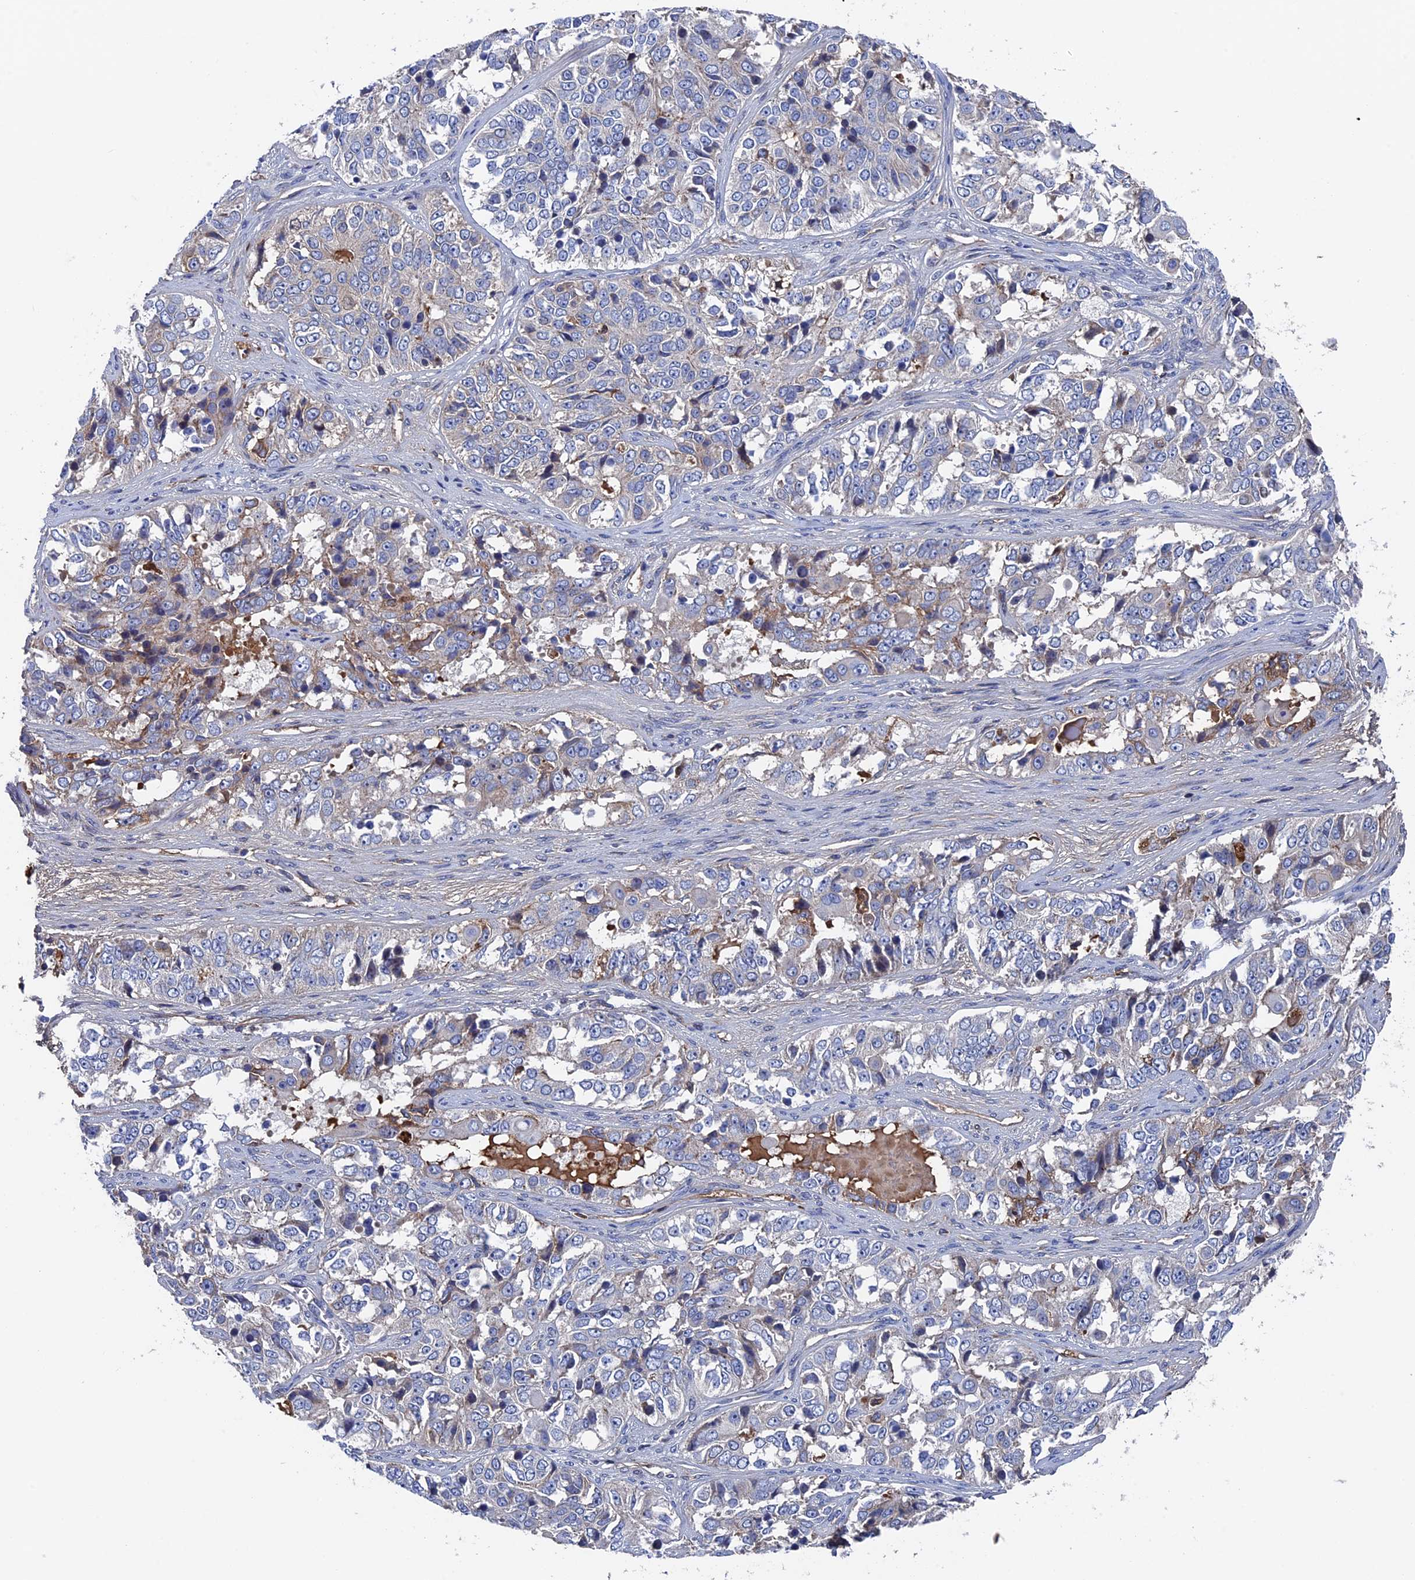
{"staining": {"intensity": "negative", "quantity": "none", "location": "none"}, "tissue": "ovarian cancer", "cell_type": "Tumor cells", "image_type": "cancer", "snomed": [{"axis": "morphology", "description": "Carcinoma, endometroid"}, {"axis": "topography", "description": "Ovary"}], "caption": "IHC histopathology image of ovarian cancer stained for a protein (brown), which displays no expression in tumor cells. The staining is performed using DAB (3,3'-diaminobenzidine) brown chromogen with nuclei counter-stained in using hematoxylin.", "gene": "RPUSD1", "patient": {"sex": "female", "age": 51}}